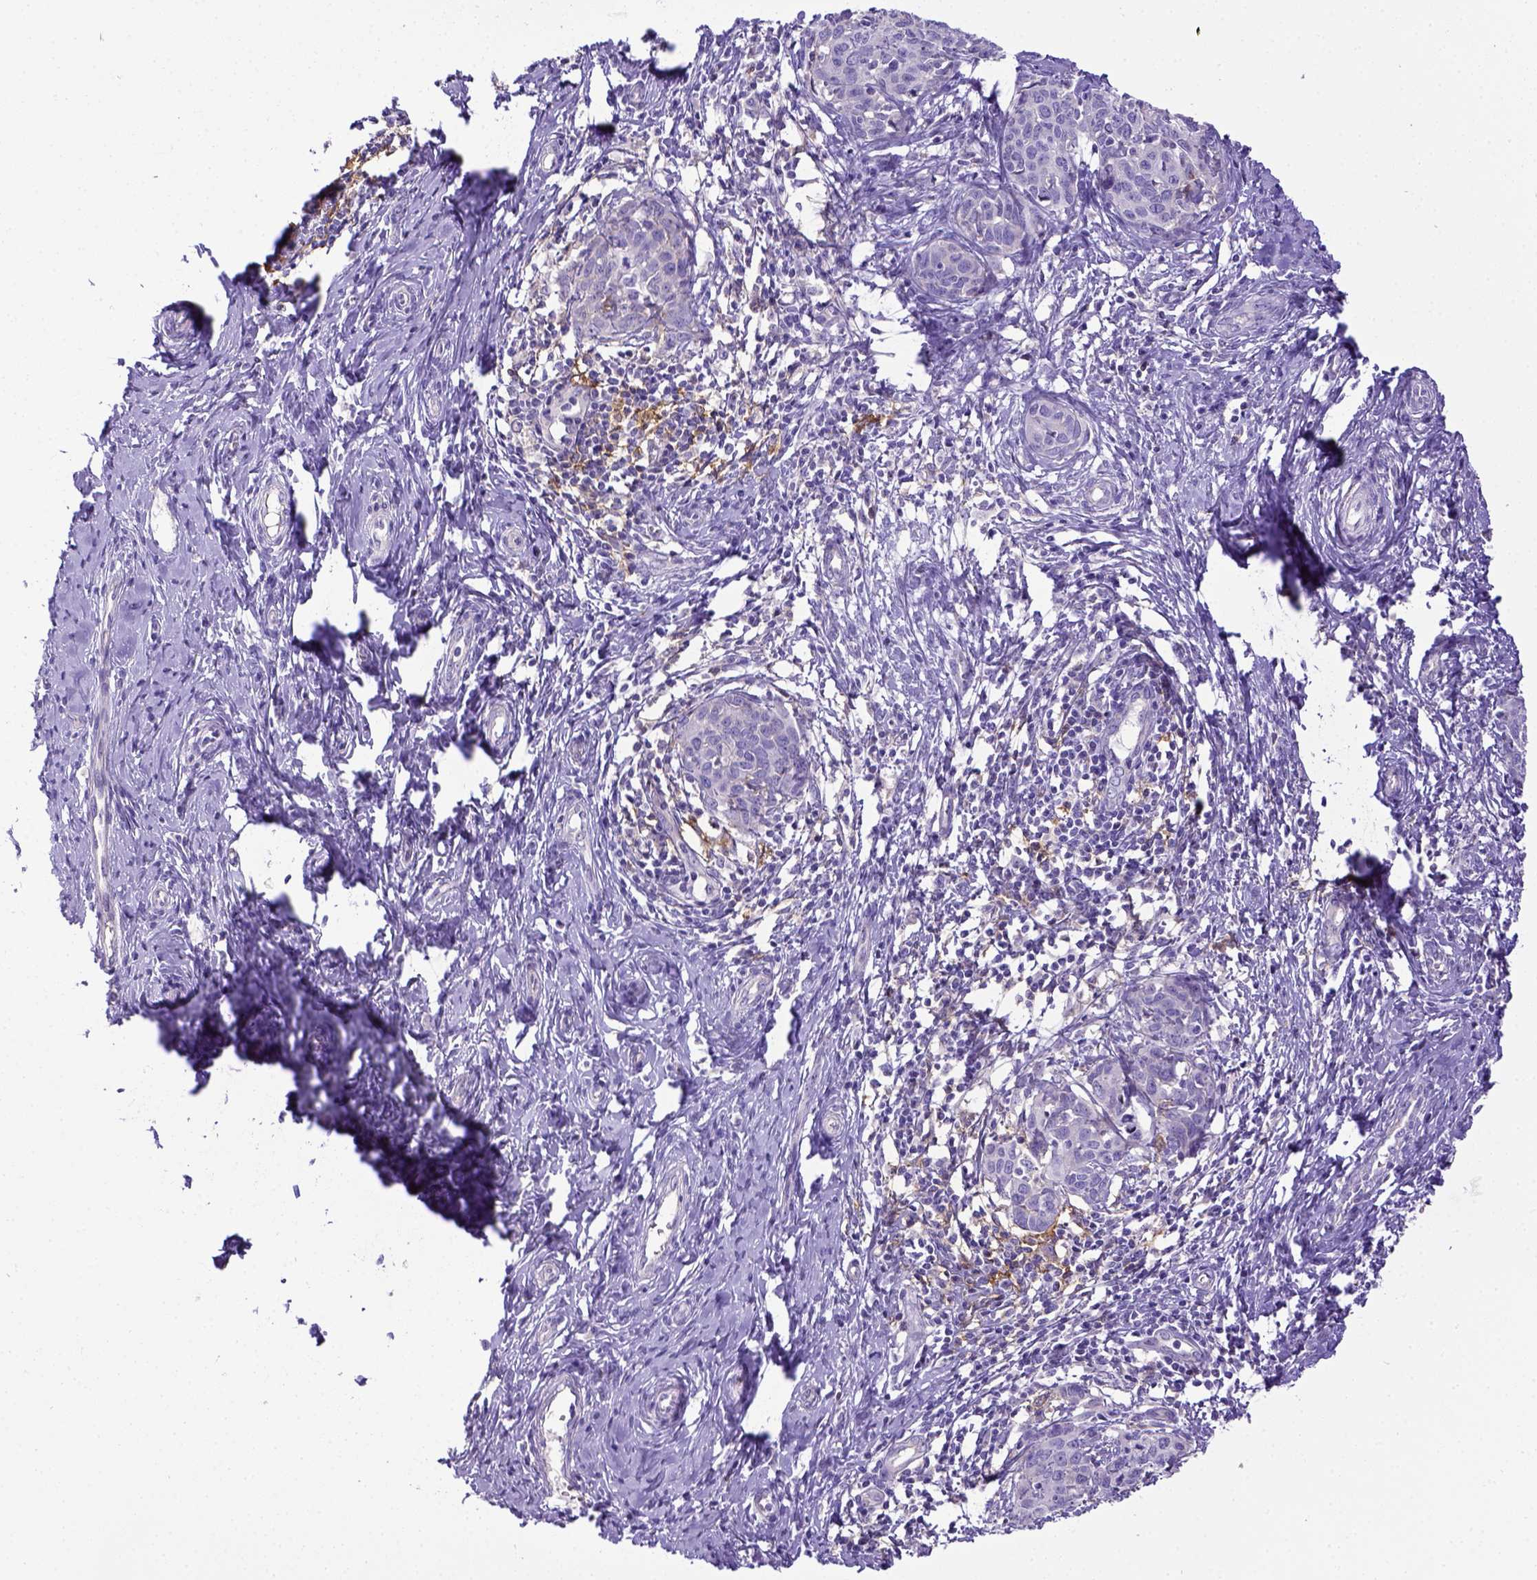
{"staining": {"intensity": "negative", "quantity": "none", "location": "none"}, "tissue": "cervical cancer", "cell_type": "Tumor cells", "image_type": "cancer", "snomed": [{"axis": "morphology", "description": "Squamous cell carcinoma, NOS"}, {"axis": "topography", "description": "Cervix"}], "caption": "Photomicrograph shows no protein expression in tumor cells of cervical squamous cell carcinoma tissue. (Immunohistochemistry (ihc), brightfield microscopy, high magnification).", "gene": "CD40", "patient": {"sex": "female", "age": 62}}